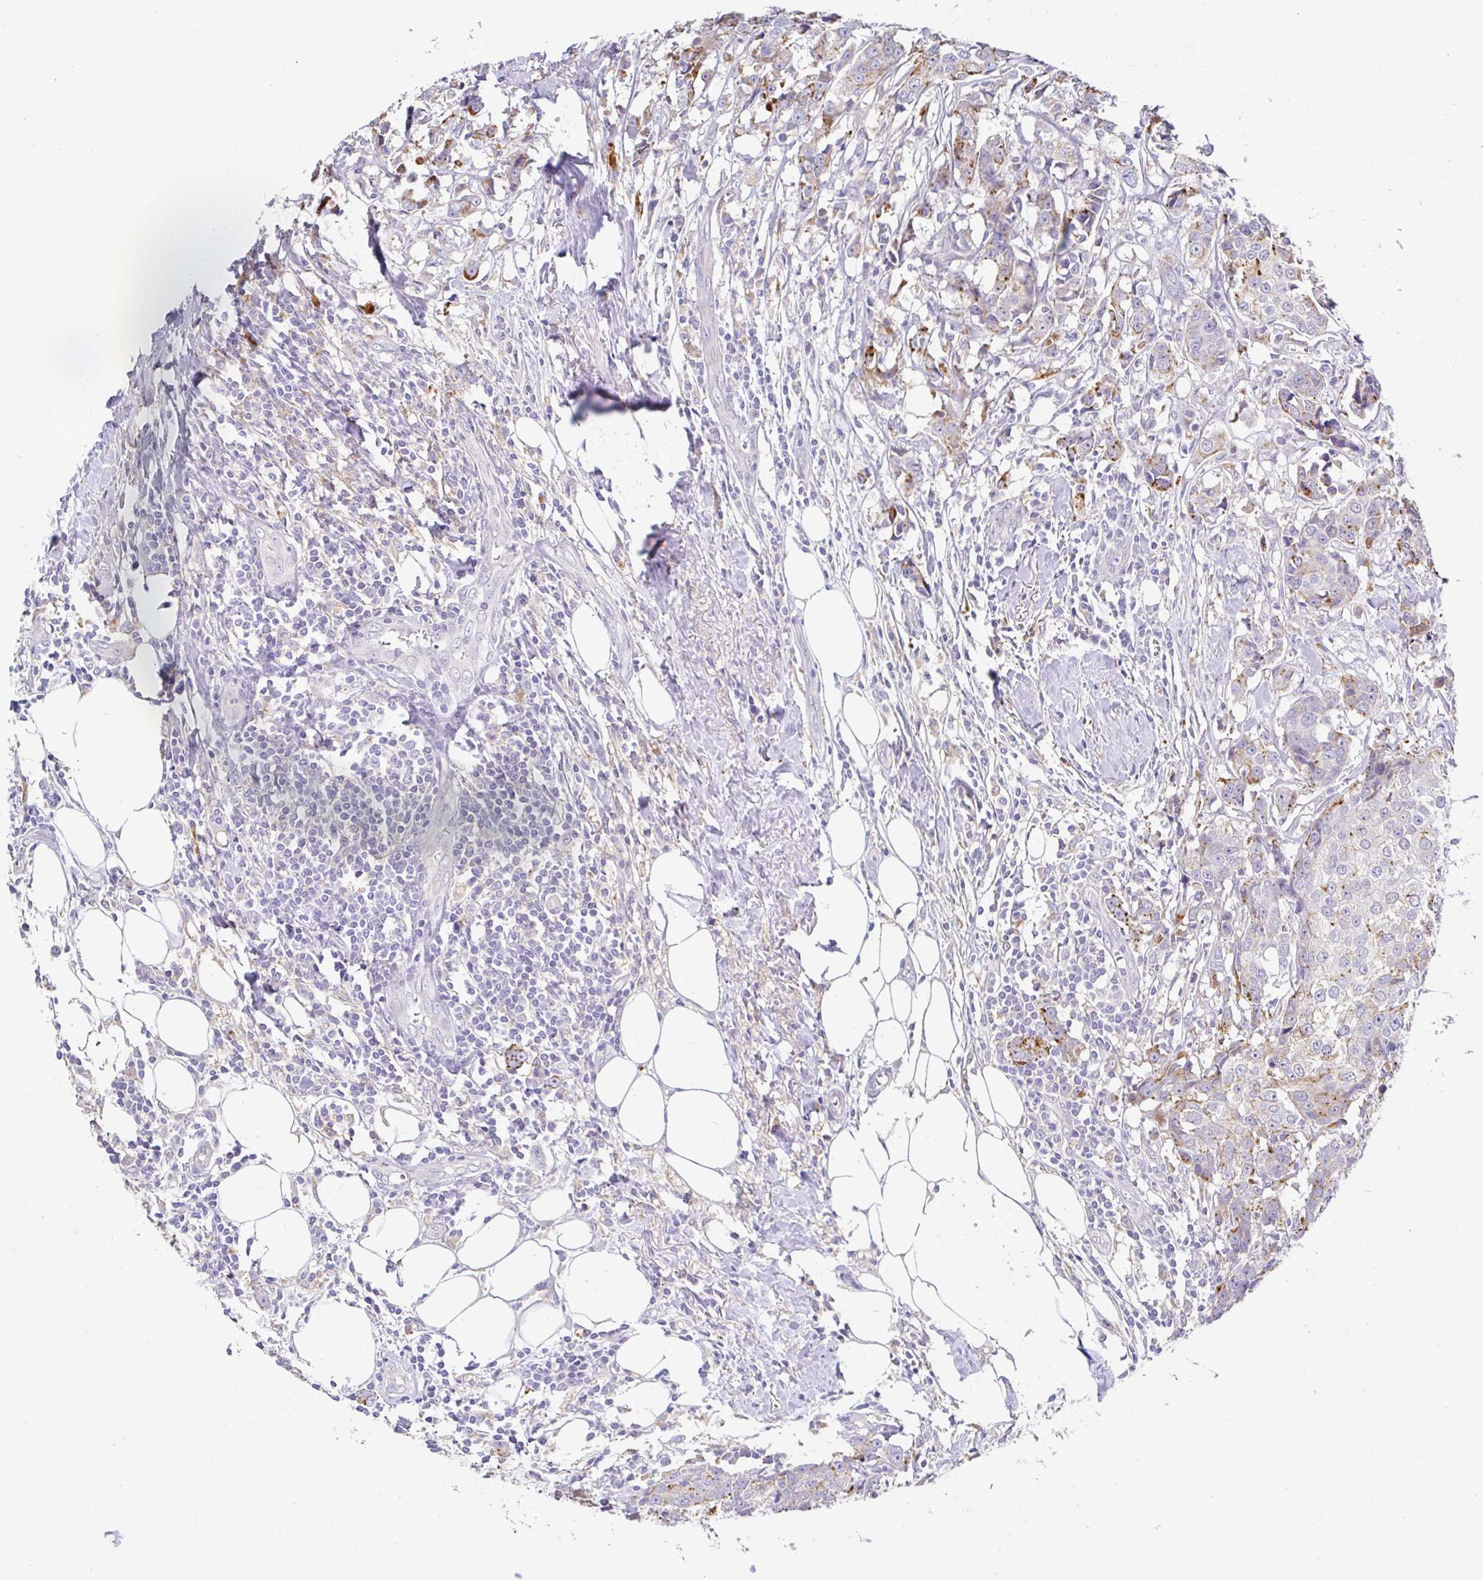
{"staining": {"intensity": "moderate", "quantity": "25%-75%", "location": "cytoplasmic/membranous"}, "tissue": "breast cancer", "cell_type": "Tumor cells", "image_type": "cancer", "snomed": [{"axis": "morphology", "description": "Duct carcinoma"}, {"axis": "topography", "description": "Breast"}], "caption": "Breast cancer was stained to show a protein in brown. There is medium levels of moderate cytoplasmic/membranous positivity in approximately 25%-75% of tumor cells. (DAB (3,3'-diaminobenzidine) = brown stain, brightfield microscopy at high magnification).", "gene": "ZNF33A", "patient": {"sex": "female", "age": 80}}